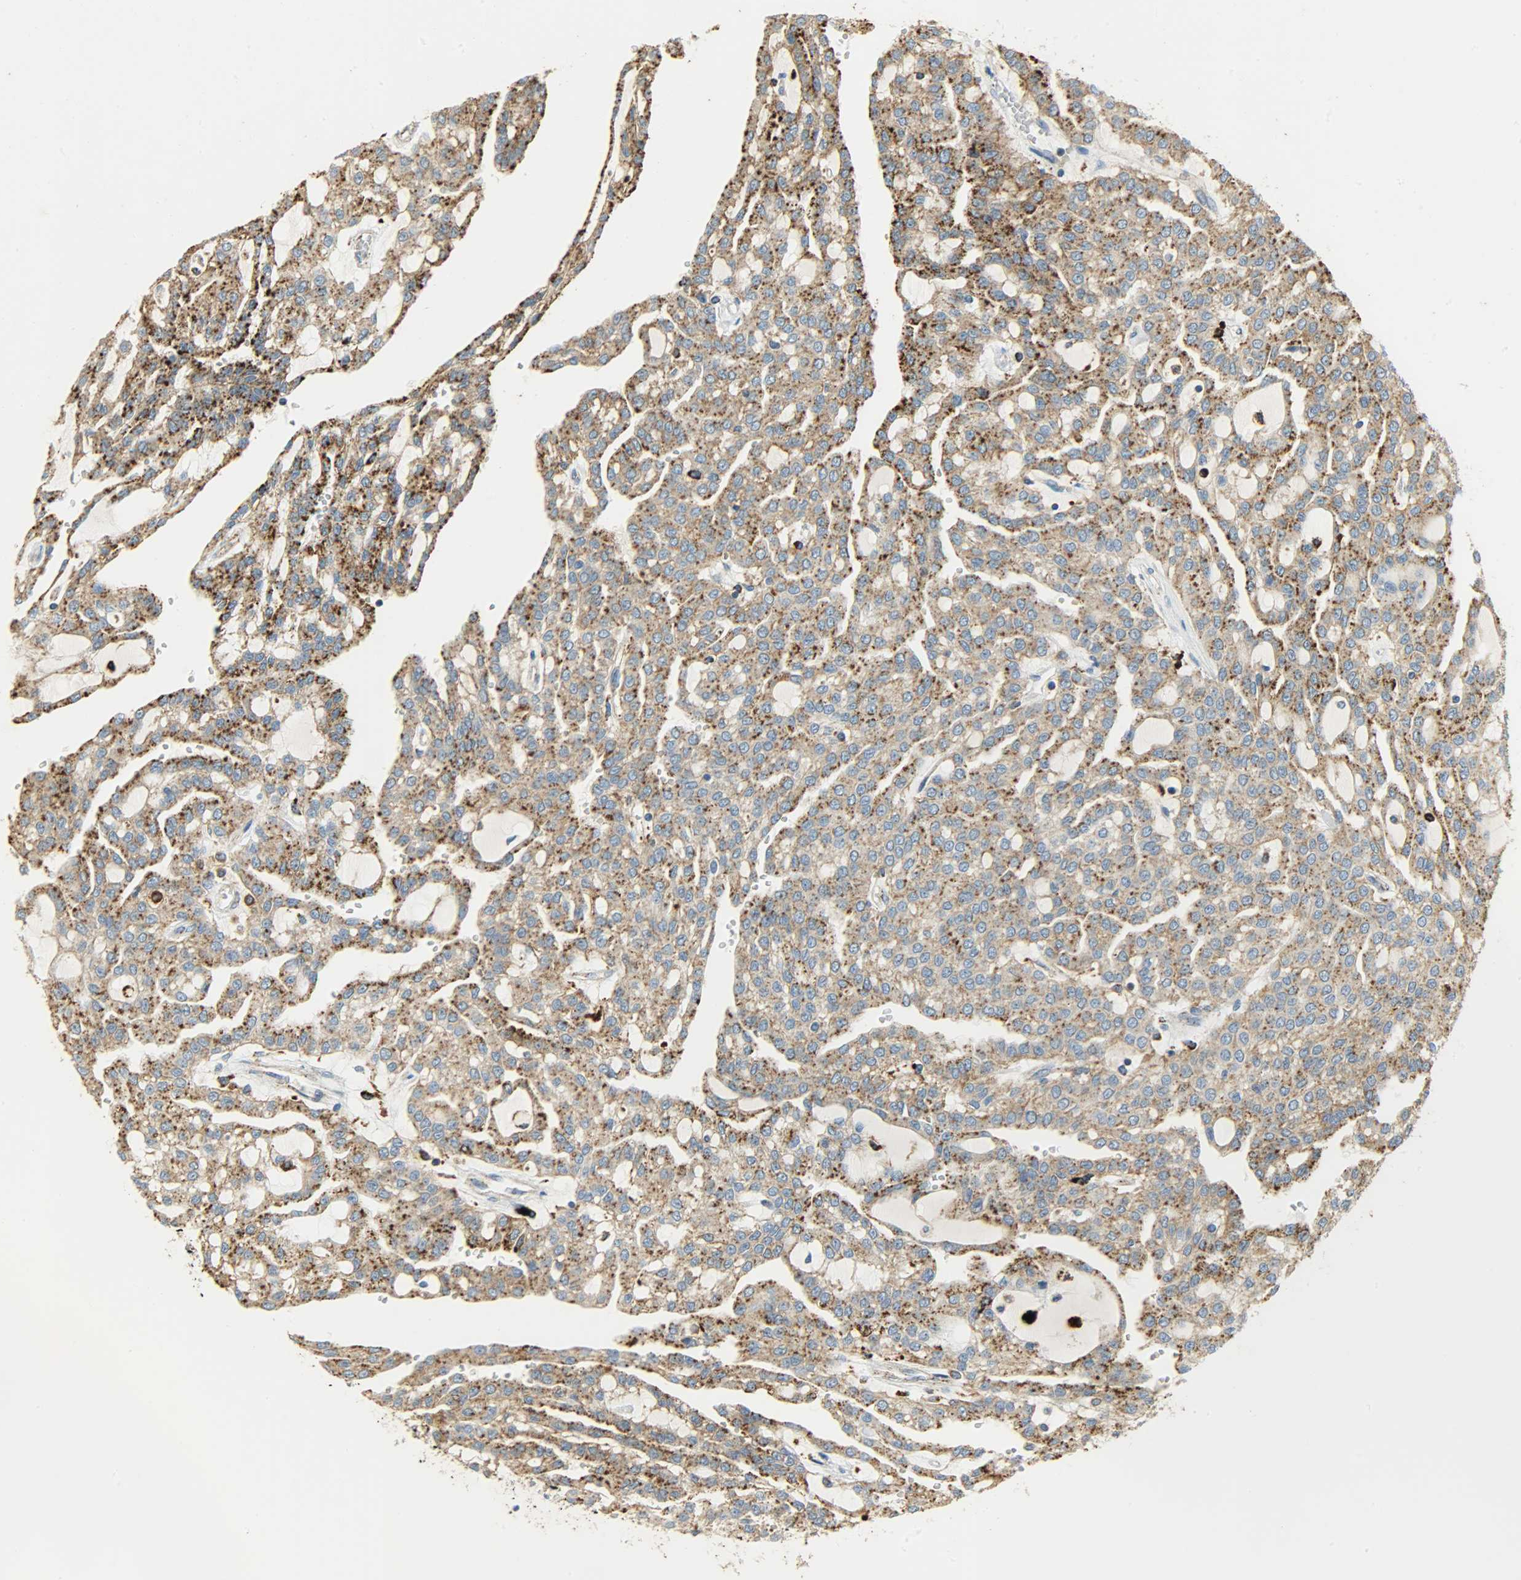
{"staining": {"intensity": "moderate", "quantity": ">75%", "location": "cytoplasmic/membranous"}, "tissue": "renal cancer", "cell_type": "Tumor cells", "image_type": "cancer", "snomed": [{"axis": "morphology", "description": "Adenocarcinoma, NOS"}, {"axis": "topography", "description": "Kidney"}], "caption": "The histopathology image displays staining of renal adenocarcinoma, revealing moderate cytoplasmic/membranous protein positivity (brown color) within tumor cells.", "gene": "ASAH1", "patient": {"sex": "male", "age": 63}}